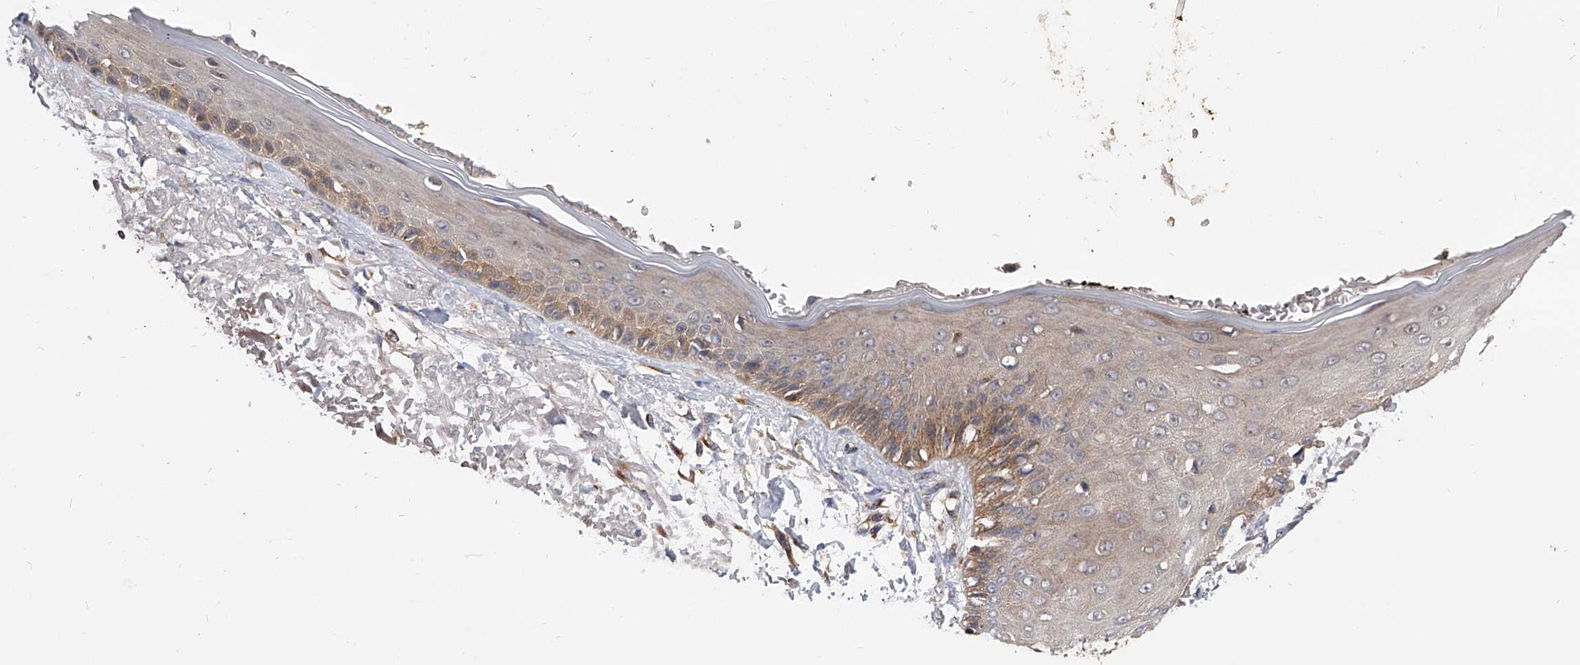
{"staining": {"intensity": "moderate", "quantity": ">75%", "location": "cytoplasmic/membranous"}, "tissue": "skin", "cell_type": "Fibroblasts", "image_type": "normal", "snomed": [{"axis": "morphology", "description": "Normal tissue, NOS"}, {"axis": "topography", "description": "Skin"}, {"axis": "topography", "description": "Skeletal muscle"}], "caption": "Immunohistochemistry micrograph of benign human skin stained for a protein (brown), which displays medium levels of moderate cytoplasmic/membranous staining in approximately >75% of fibroblasts.", "gene": "CFAP410", "patient": {"sex": "male", "age": 83}}